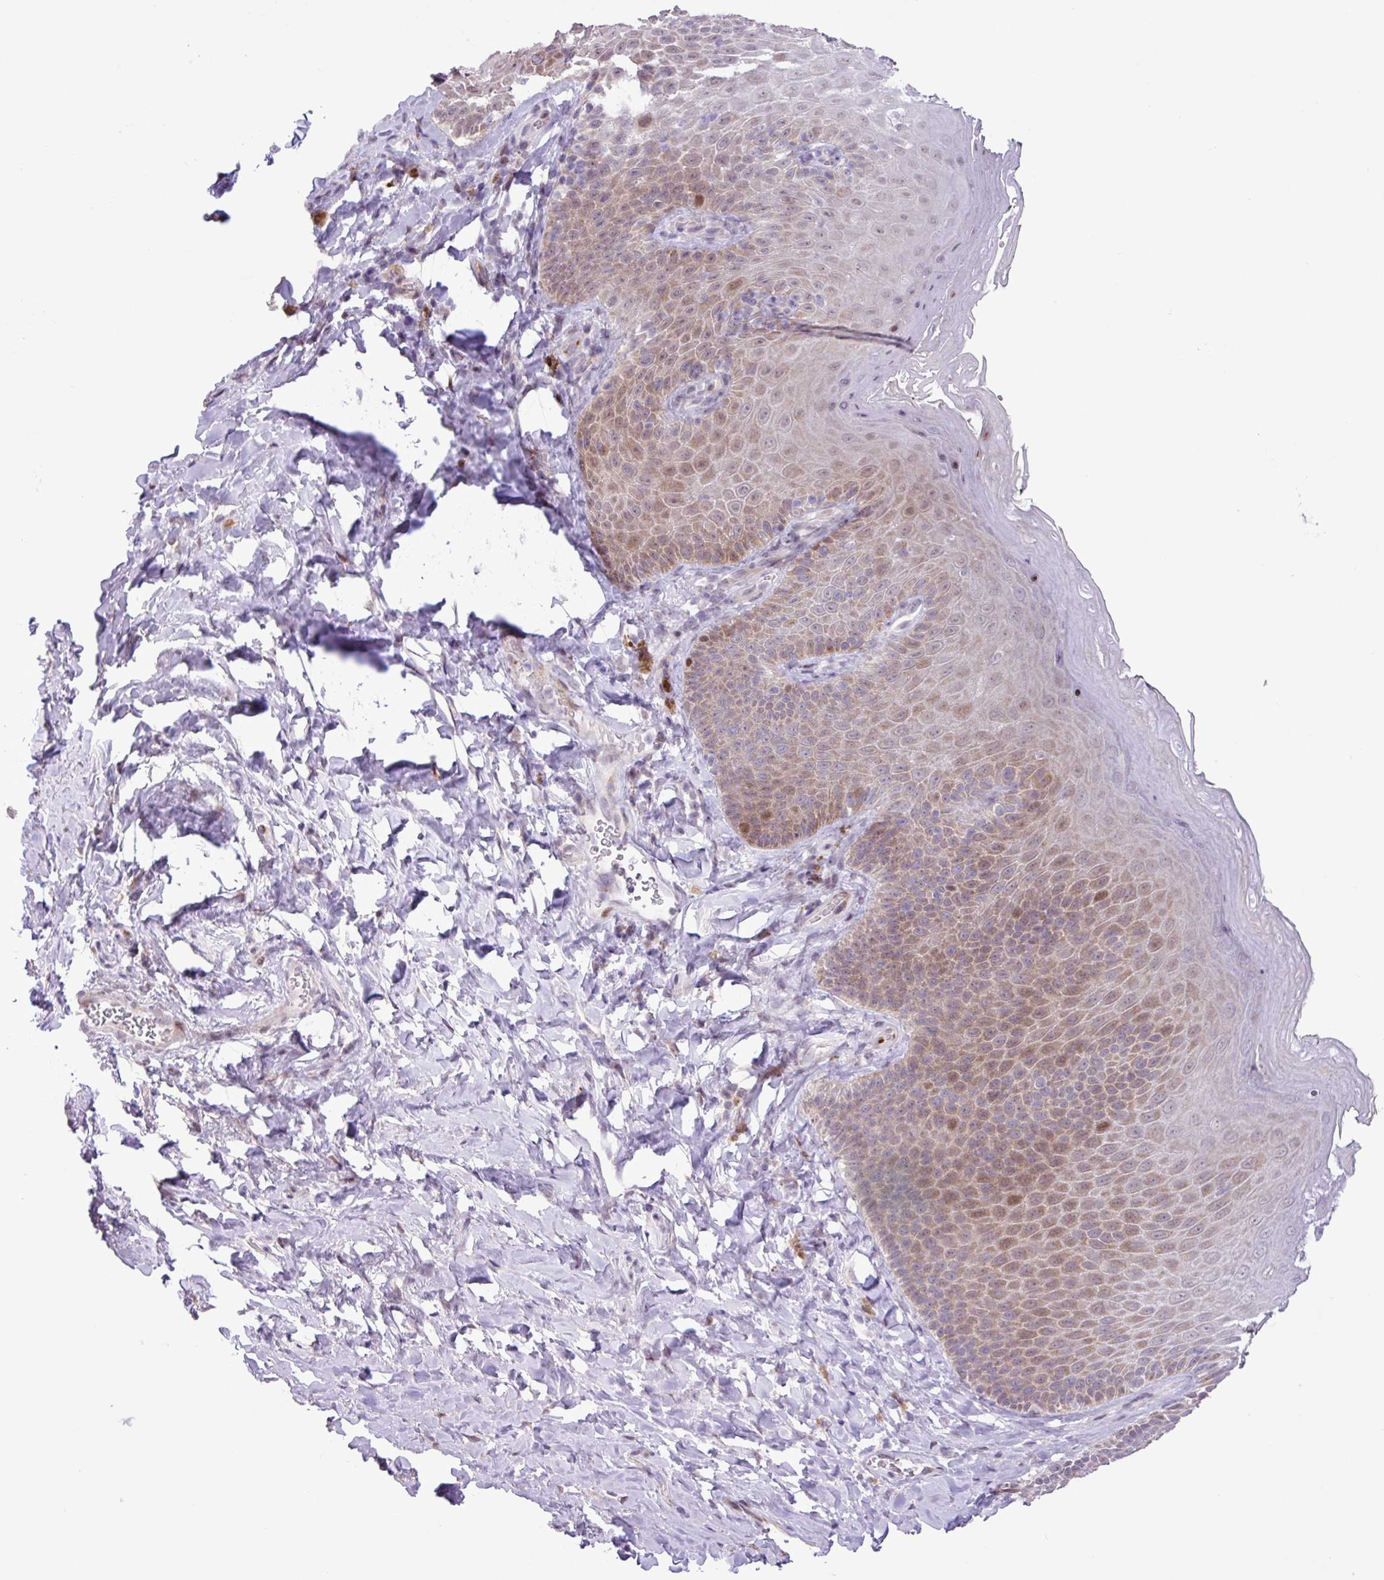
{"staining": {"intensity": "moderate", "quantity": "25%-75%", "location": "cytoplasmic/membranous,nuclear"}, "tissue": "skin", "cell_type": "Epidermal cells", "image_type": "normal", "snomed": [{"axis": "morphology", "description": "Normal tissue, NOS"}, {"axis": "topography", "description": "Anal"}, {"axis": "topography", "description": "Peripheral nerve tissue"}], "caption": "Skin stained with DAB (3,3'-diaminobenzidine) IHC exhibits medium levels of moderate cytoplasmic/membranous,nuclear staining in approximately 25%-75% of epidermal cells.", "gene": "ZNF354A", "patient": {"sex": "male", "age": 53}}